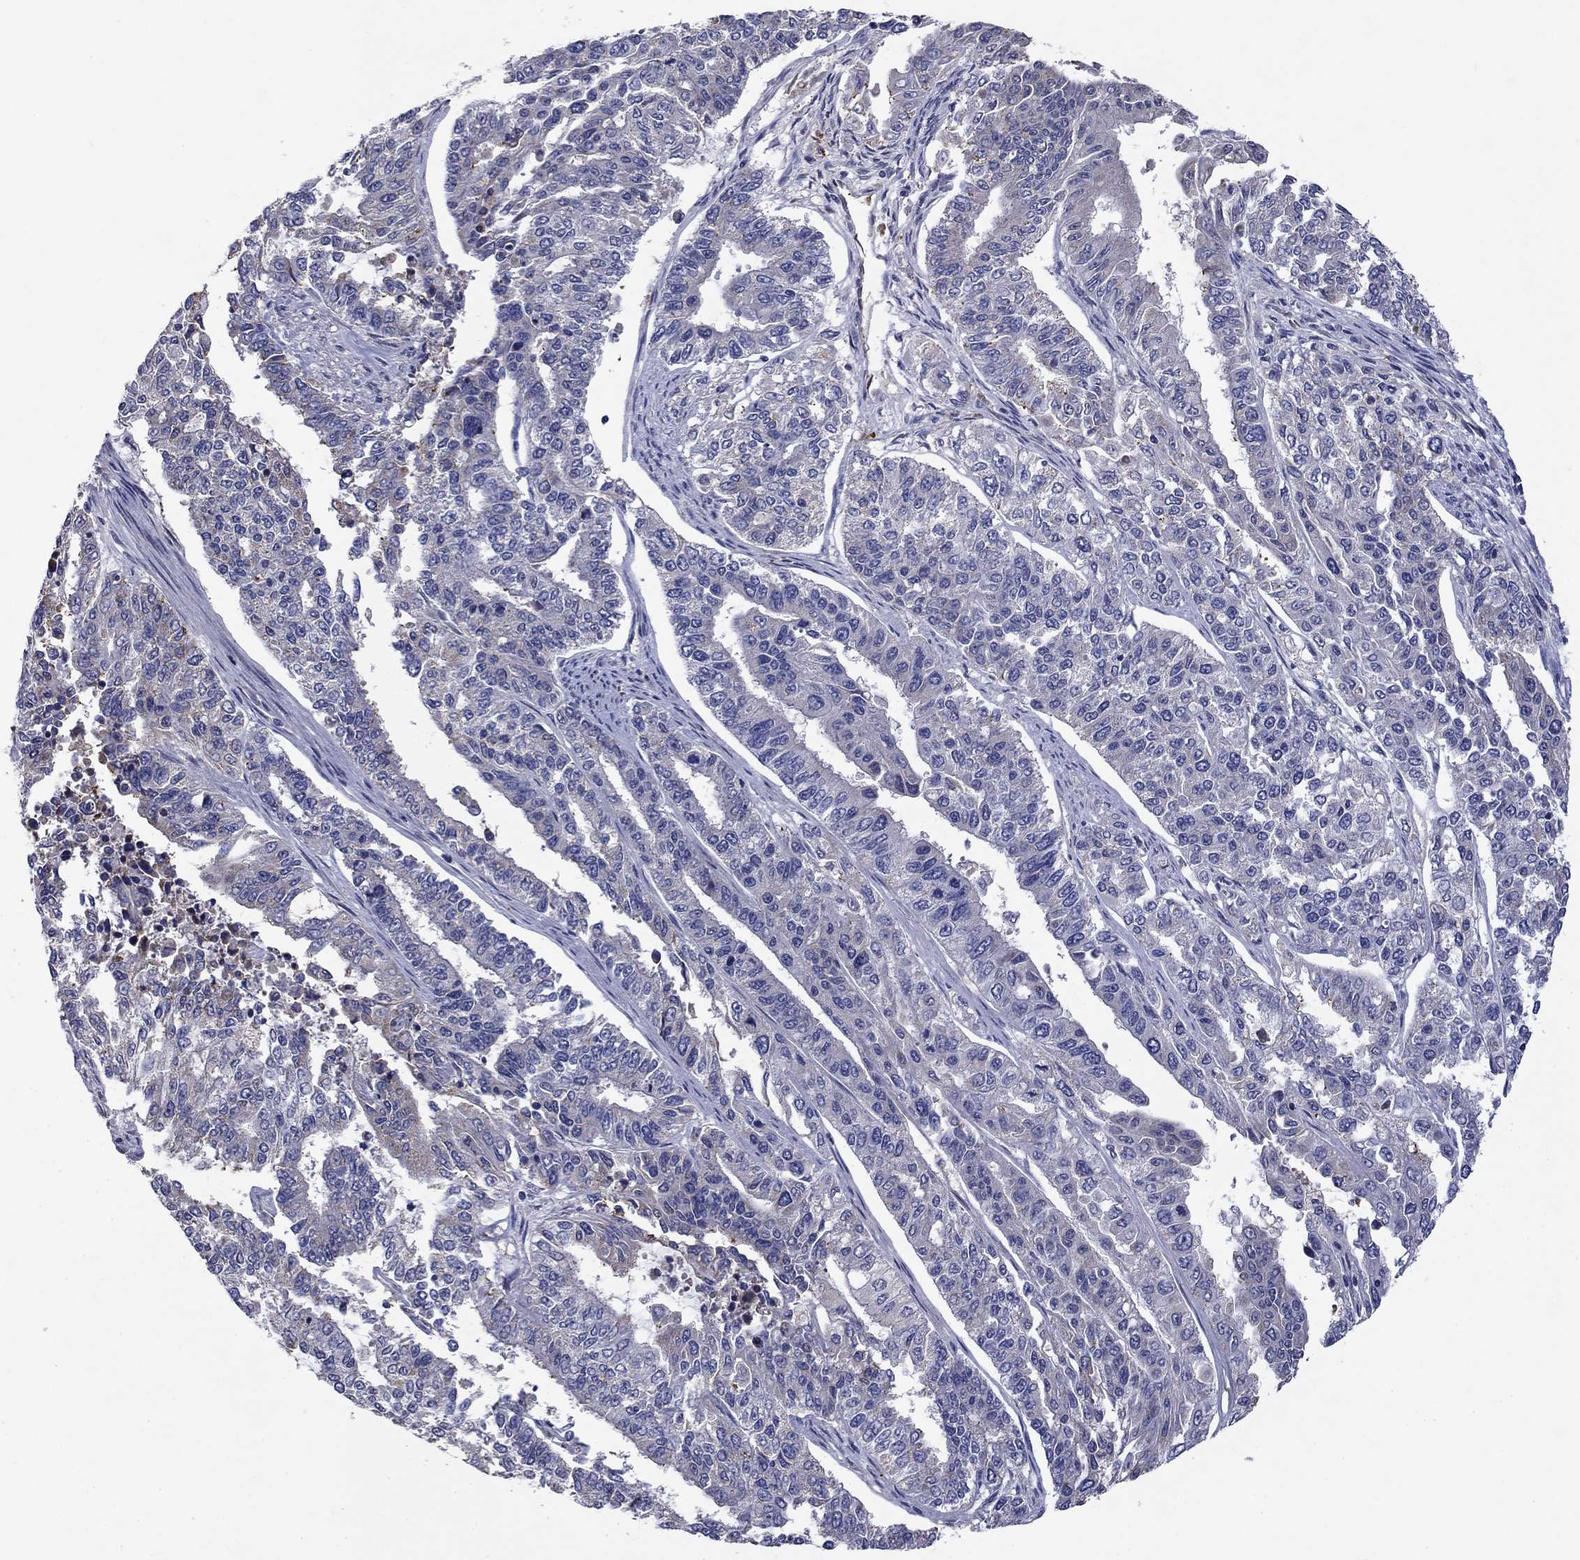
{"staining": {"intensity": "negative", "quantity": "none", "location": "none"}, "tissue": "endometrial cancer", "cell_type": "Tumor cells", "image_type": "cancer", "snomed": [{"axis": "morphology", "description": "Adenocarcinoma, NOS"}, {"axis": "topography", "description": "Uterus"}], "caption": "This is a photomicrograph of immunohistochemistry staining of adenocarcinoma (endometrial), which shows no staining in tumor cells. (DAB (3,3'-diaminobenzidine) IHC visualized using brightfield microscopy, high magnification).", "gene": "SULT2B1", "patient": {"sex": "female", "age": 59}}